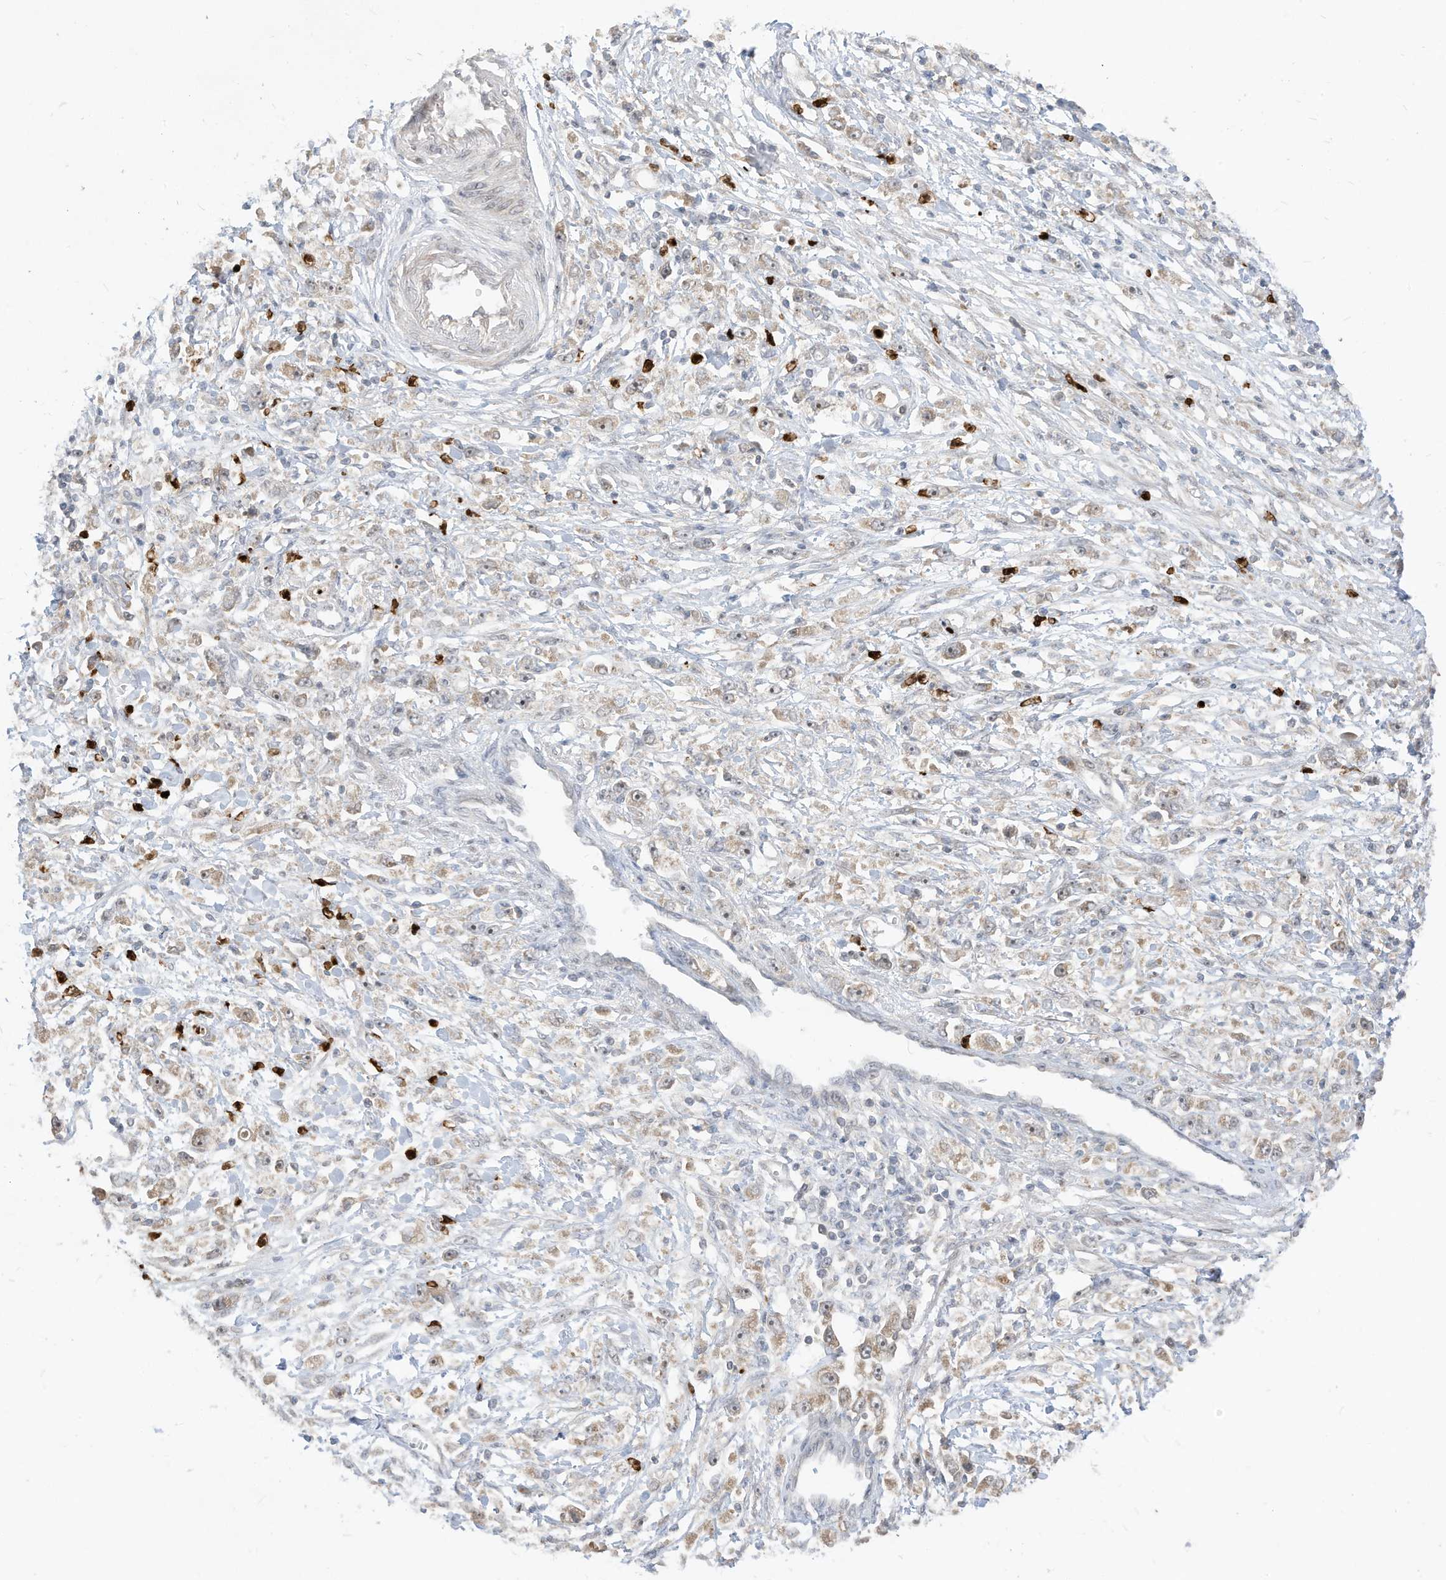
{"staining": {"intensity": "weak", "quantity": "25%-75%", "location": "cytoplasmic/membranous"}, "tissue": "stomach cancer", "cell_type": "Tumor cells", "image_type": "cancer", "snomed": [{"axis": "morphology", "description": "Adenocarcinoma, NOS"}, {"axis": "topography", "description": "Stomach"}], "caption": "IHC (DAB (3,3'-diaminobenzidine)) staining of human stomach cancer (adenocarcinoma) shows weak cytoplasmic/membranous protein staining in about 25%-75% of tumor cells.", "gene": "CNKSR1", "patient": {"sex": "female", "age": 59}}